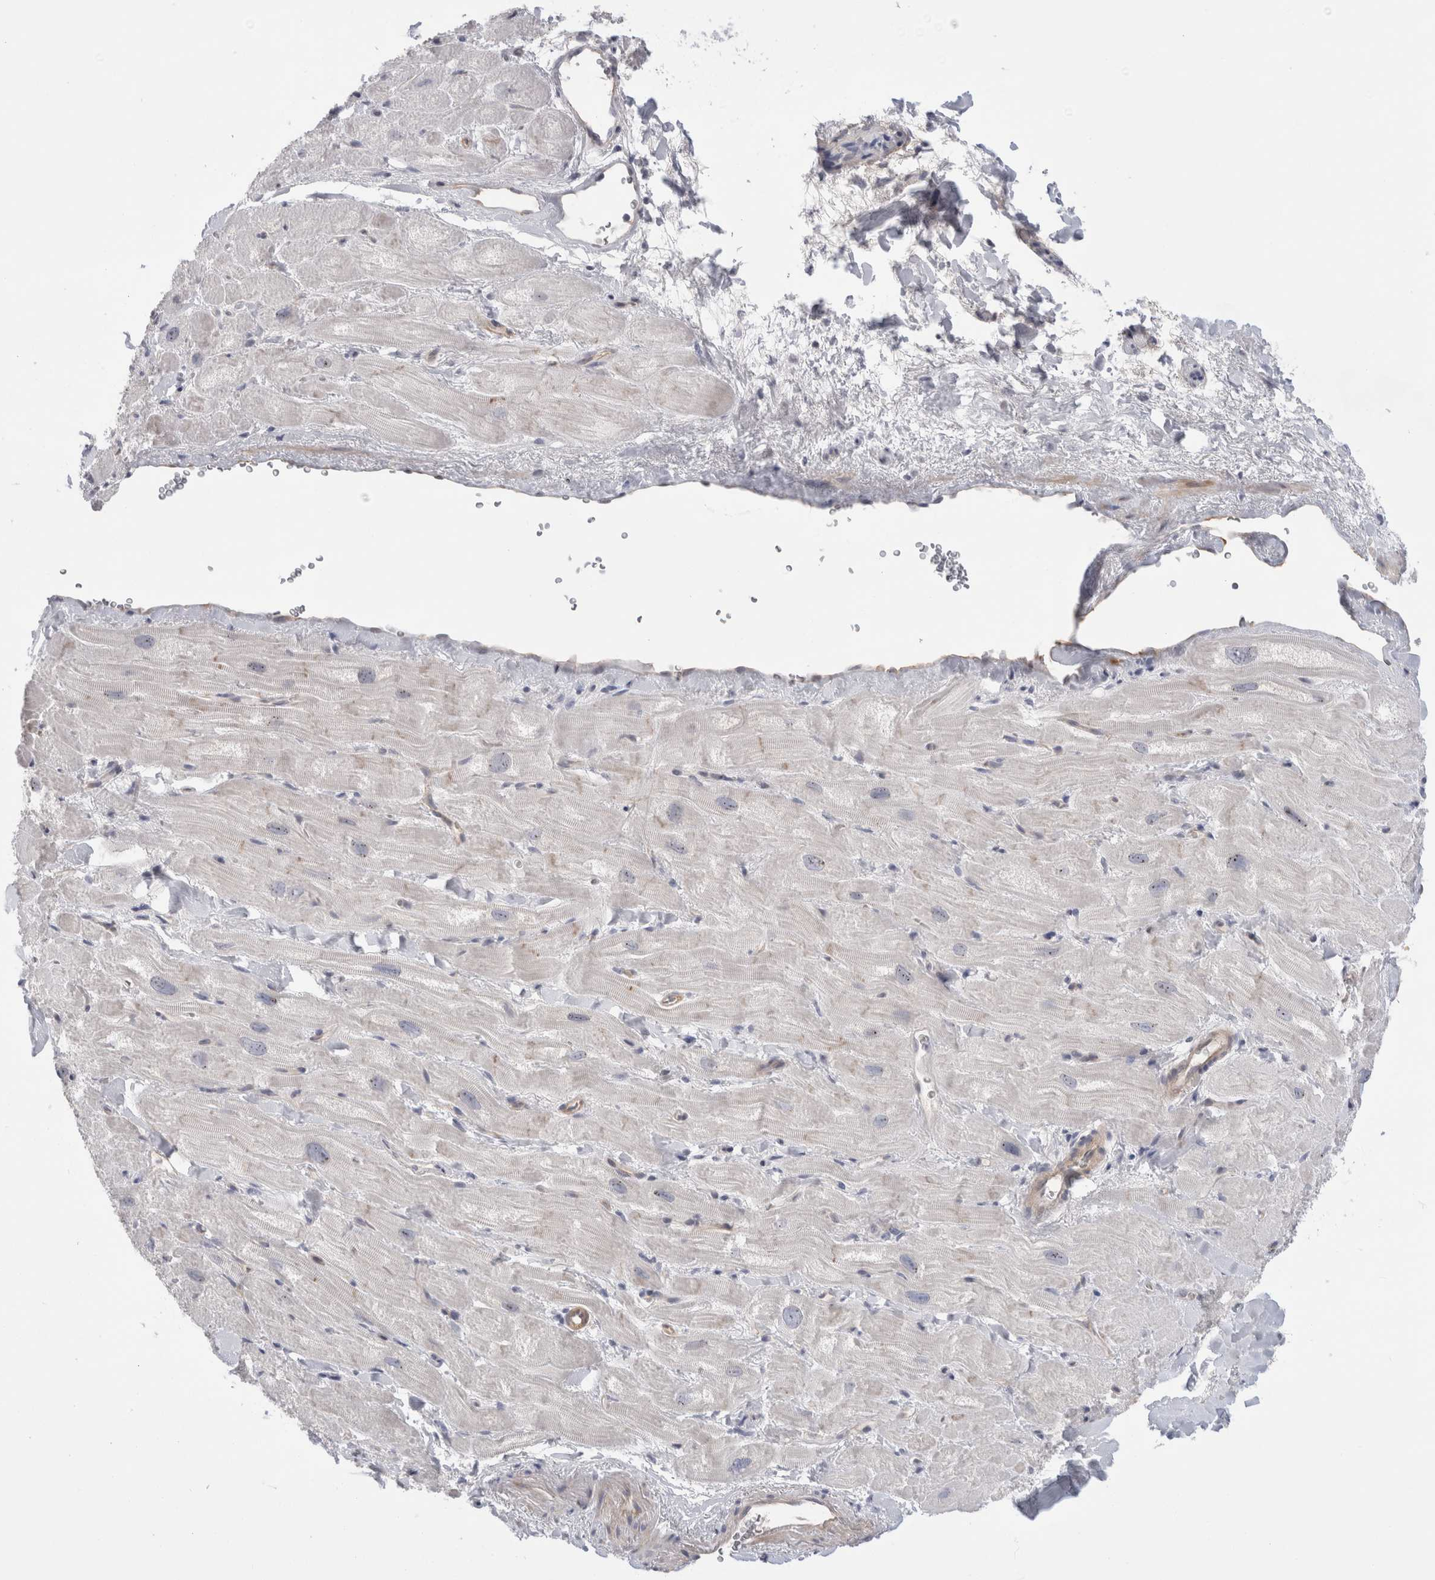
{"staining": {"intensity": "moderate", "quantity": "<25%", "location": "cytoplasmic/membranous"}, "tissue": "heart muscle", "cell_type": "Cardiomyocytes", "image_type": "normal", "snomed": [{"axis": "morphology", "description": "Normal tissue, NOS"}, {"axis": "topography", "description": "Heart"}], "caption": "Protein staining displays moderate cytoplasmic/membranous staining in approximately <25% of cardiomyocytes in normal heart muscle. The protein of interest is stained brown, and the nuclei are stained in blue (DAB IHC with brightfield microscopy, high magnification).", "gene": "VANGL1", "patient": {"sex": "male", "age": 49}}